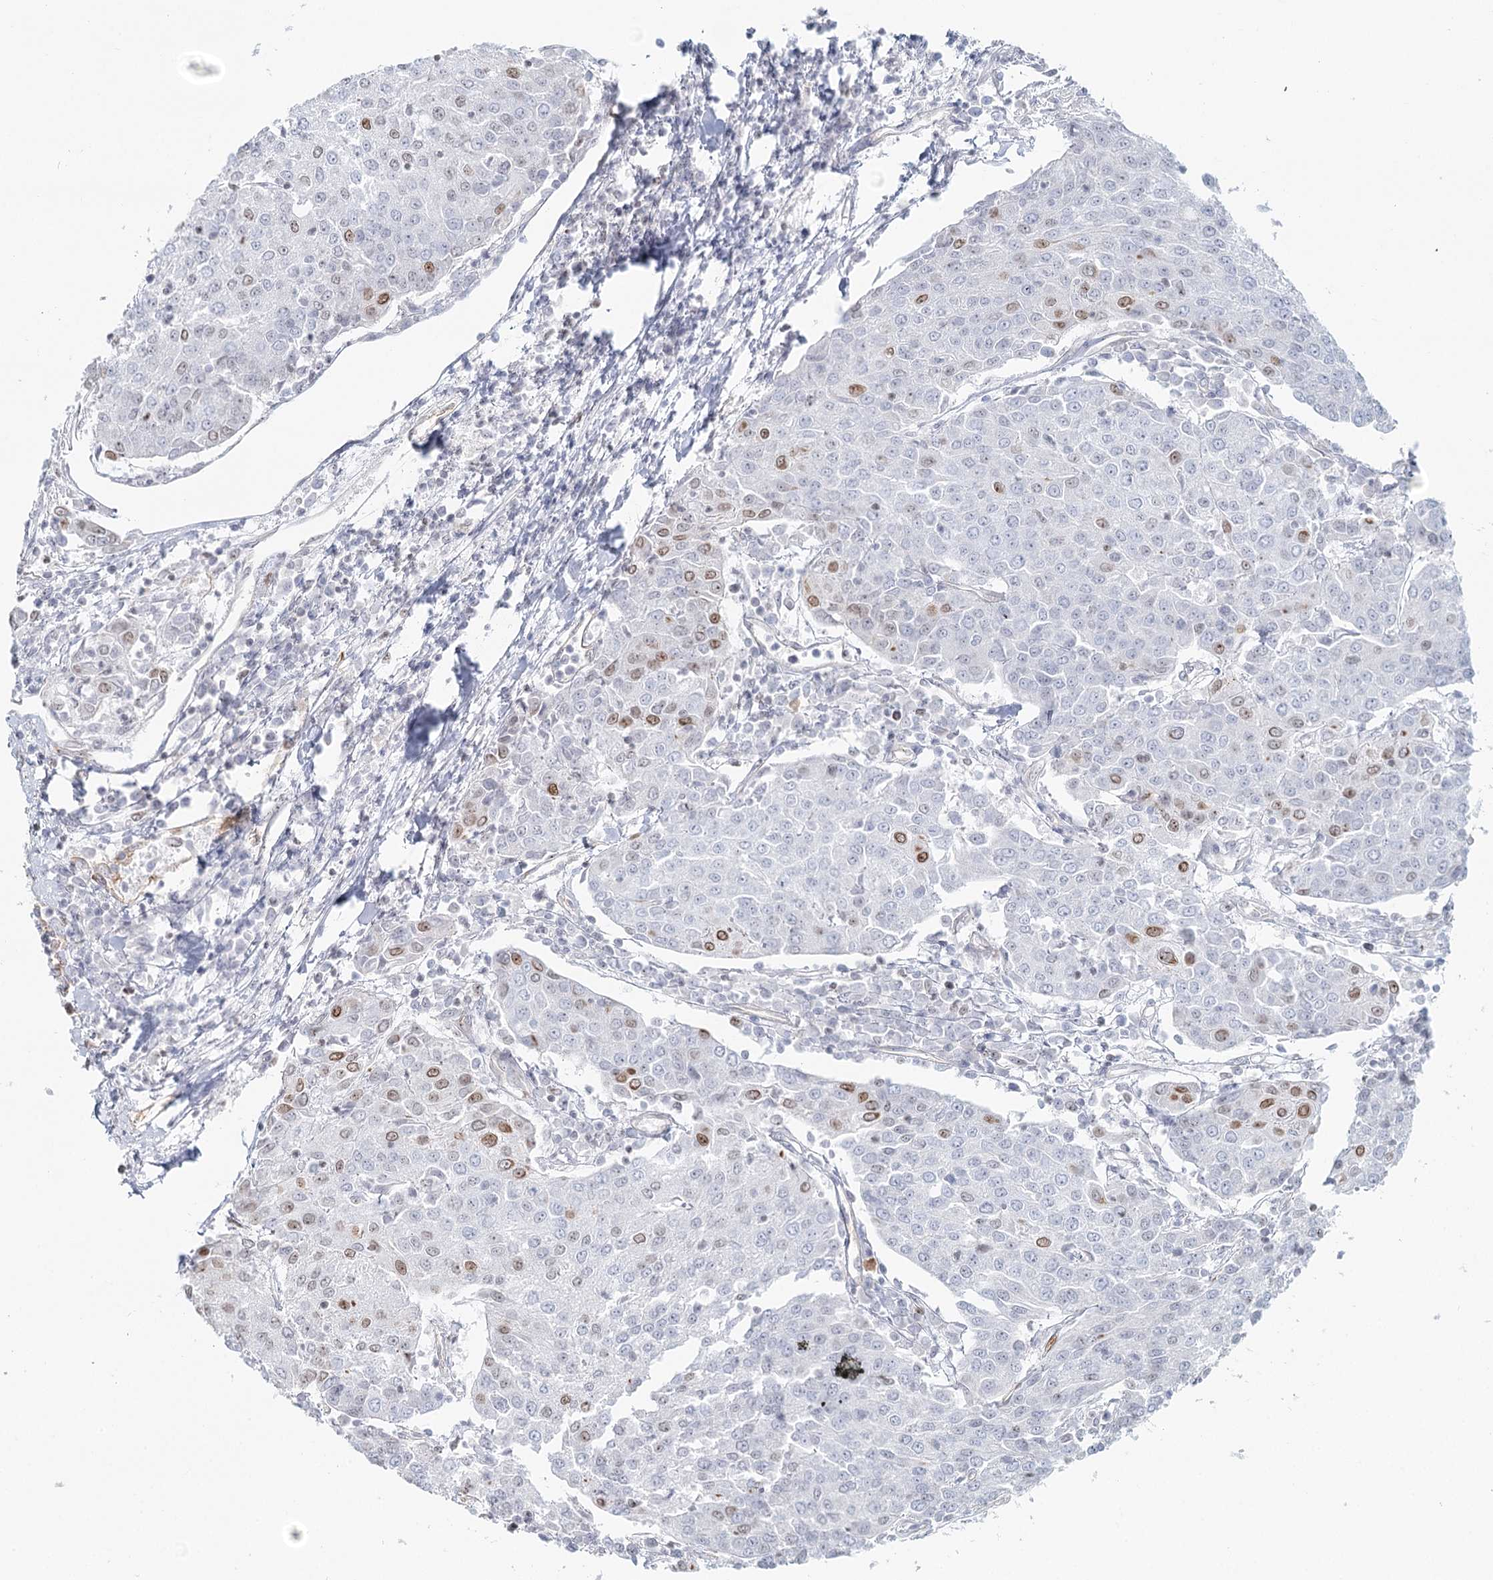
{"staining": {"intensity": "moderate", "quantity": "<25%", "location": "nuclear"}, "tissue": "urothelial cancer", "cell_type": "Tumor cells", "image_type": "cancer", "snomed": [{"axis": "morphology", "description": "Urothelial carcinoma, High grade"}, {"axis": "topography", "description": "Urinary bladder"}], "caption": "Immunohistochemical staining of human urothelial carcinoma (high-grade) demonstrates moderate nuclear protein expression in approximately <25% of tumor cells.", "gene": "ZFYVE28", "patient": {"sex": "female", "age": 85}}